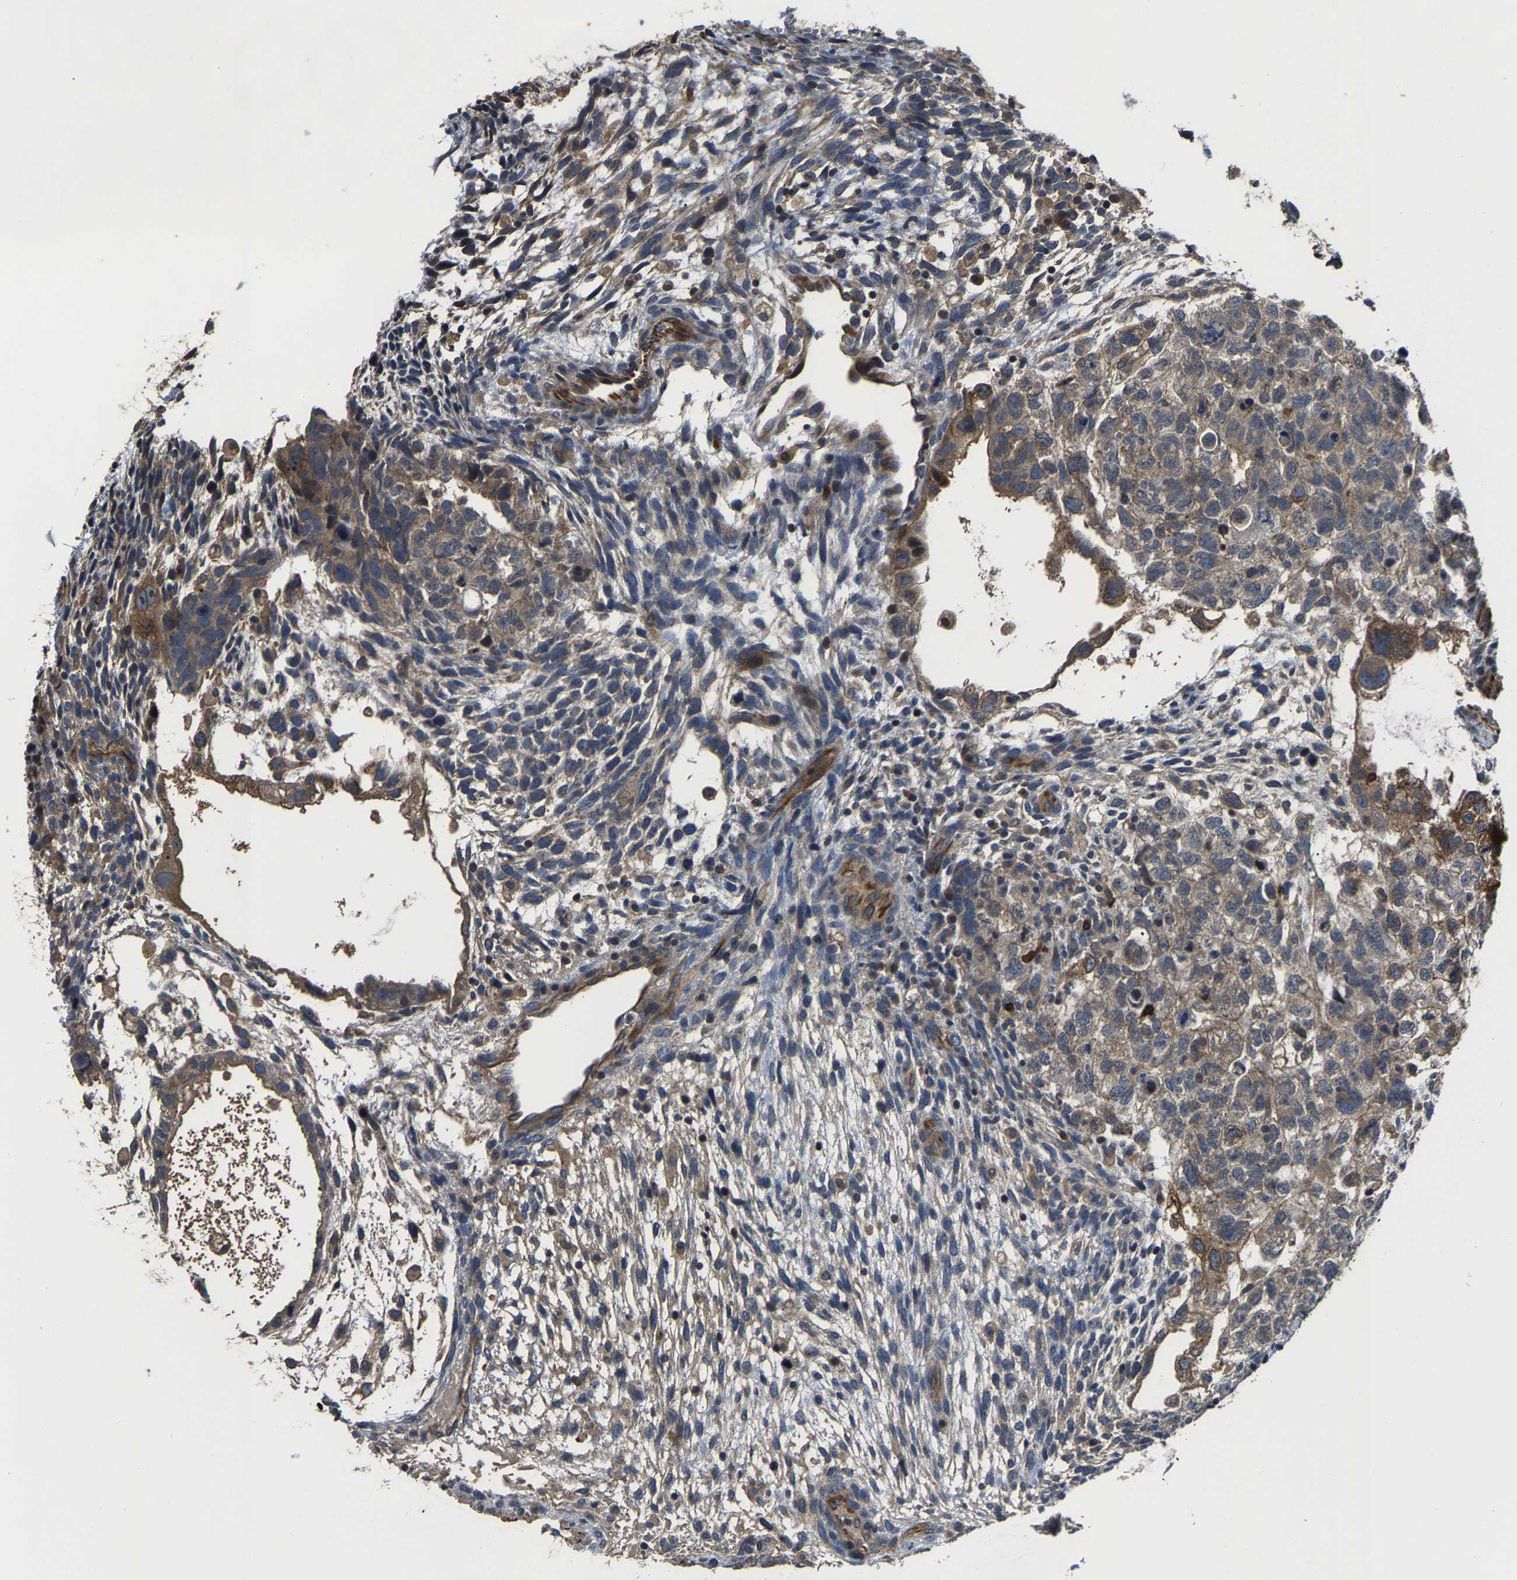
{"staining": {"intensity": "weak", "quantity": ">75%", "location": "cytoplasmic/membranous"}, "tissue": "testis cancer", "cell_type": "Tumor cells", "image_type": "cancer", "snomed": [{"axis": "morphology", "description": "Carcinoma, Embryonal, NOS"}, {"axis": "topography", "description": "Testis"}], "caption": "Testis cancer (embryonal carcinoma) tissue reveals weak cytoplasmic/membranous staining in about >75% of tumor cells", "gene": "AGBL3", "patient": {"sex": "male", "age": 36}}